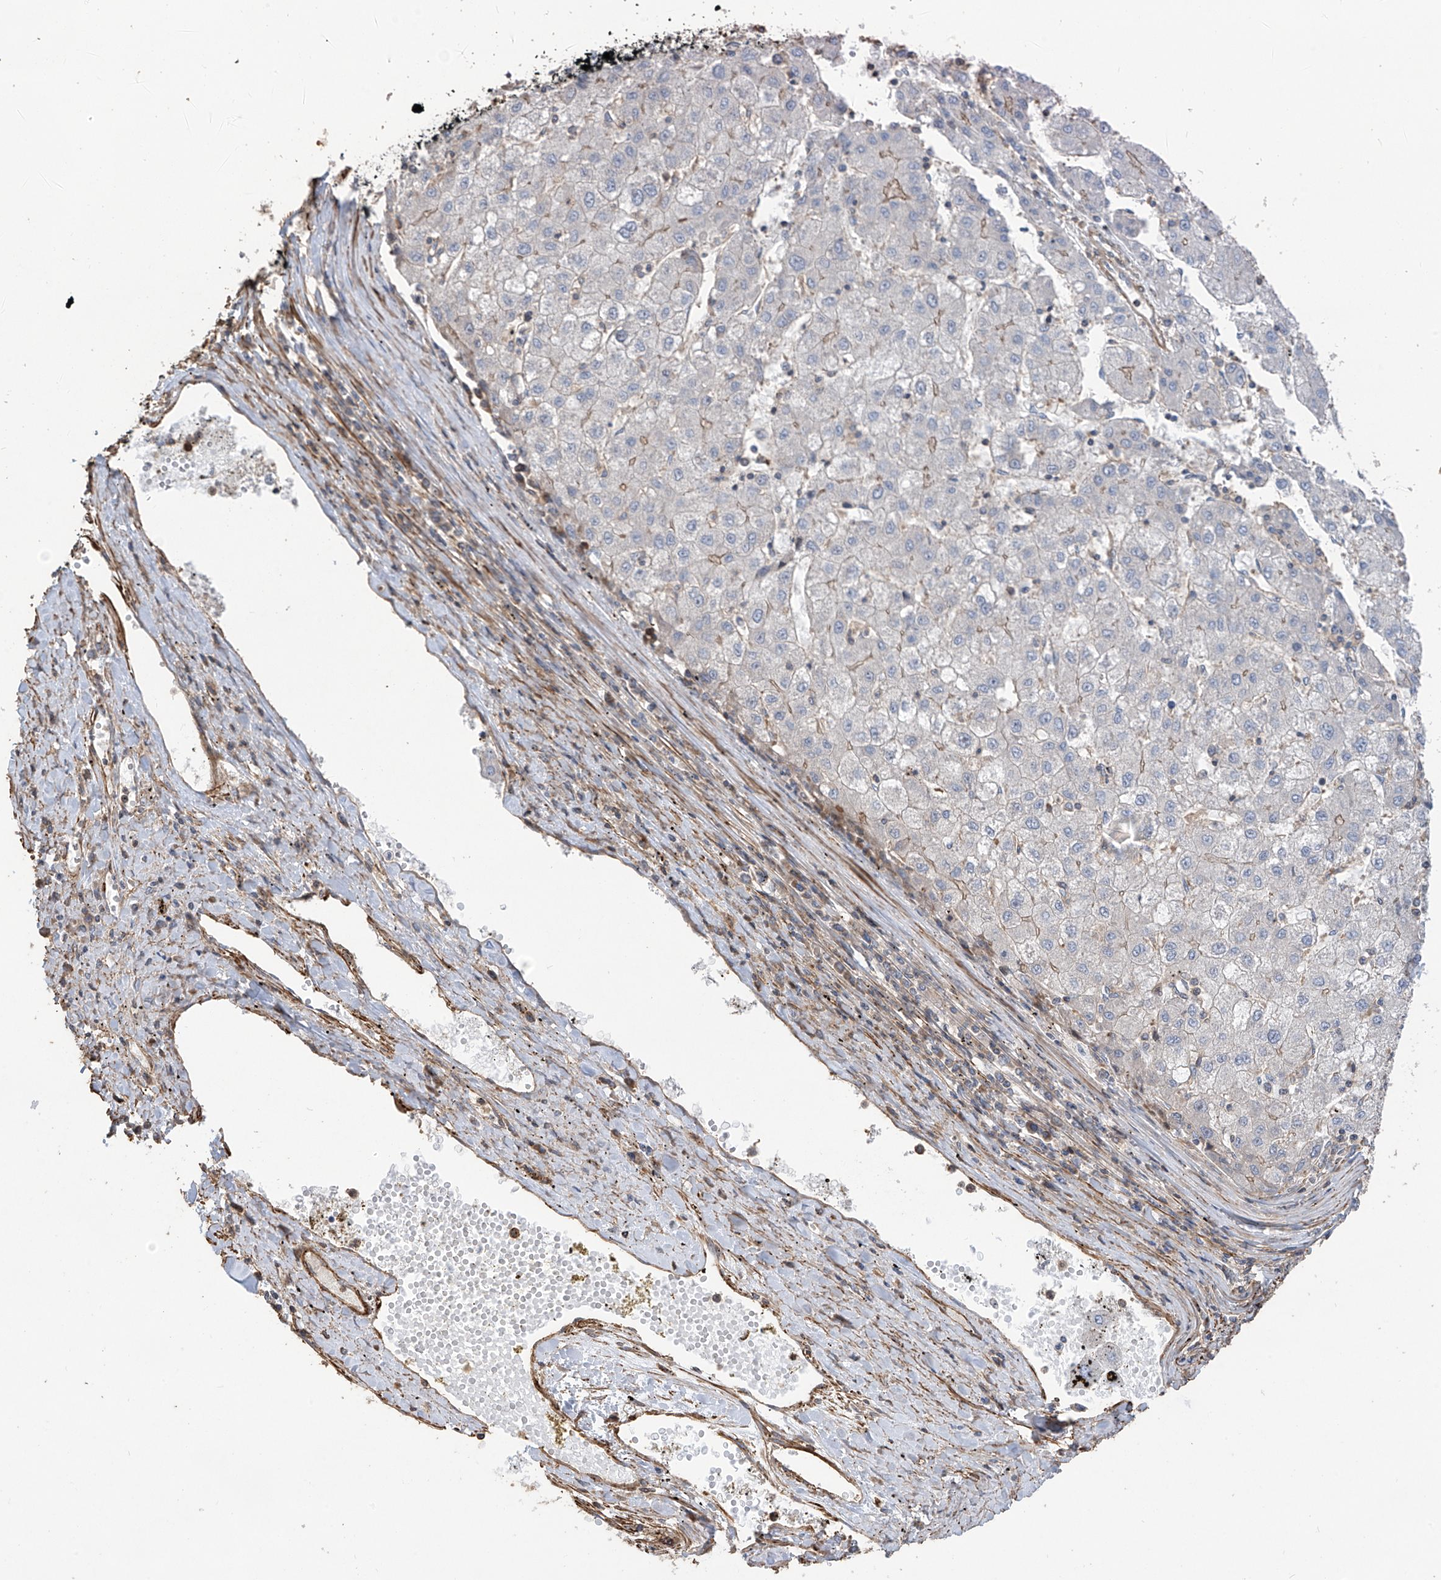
{"staining": {"intensity": "weak", "quantity": "<25%", "location": "cytoplasmic/membranous"}, "tissue": "liver cancer", "cell_type": "Tumor cells", "image_type": "cancer", "snomed": [{"axis": "morphology", "description": "Carcinoma, Hepatocellular, NOS"}, {"axis": "topography", "description": "Liver"}], "caption": "IHC image of neoplastic tissue: liver cancer stained with DAB demonstrates no significant protein positivity in tumor cells.", "gene": "SLC43A3", "patient": {"sex": "male", "age": 72}}